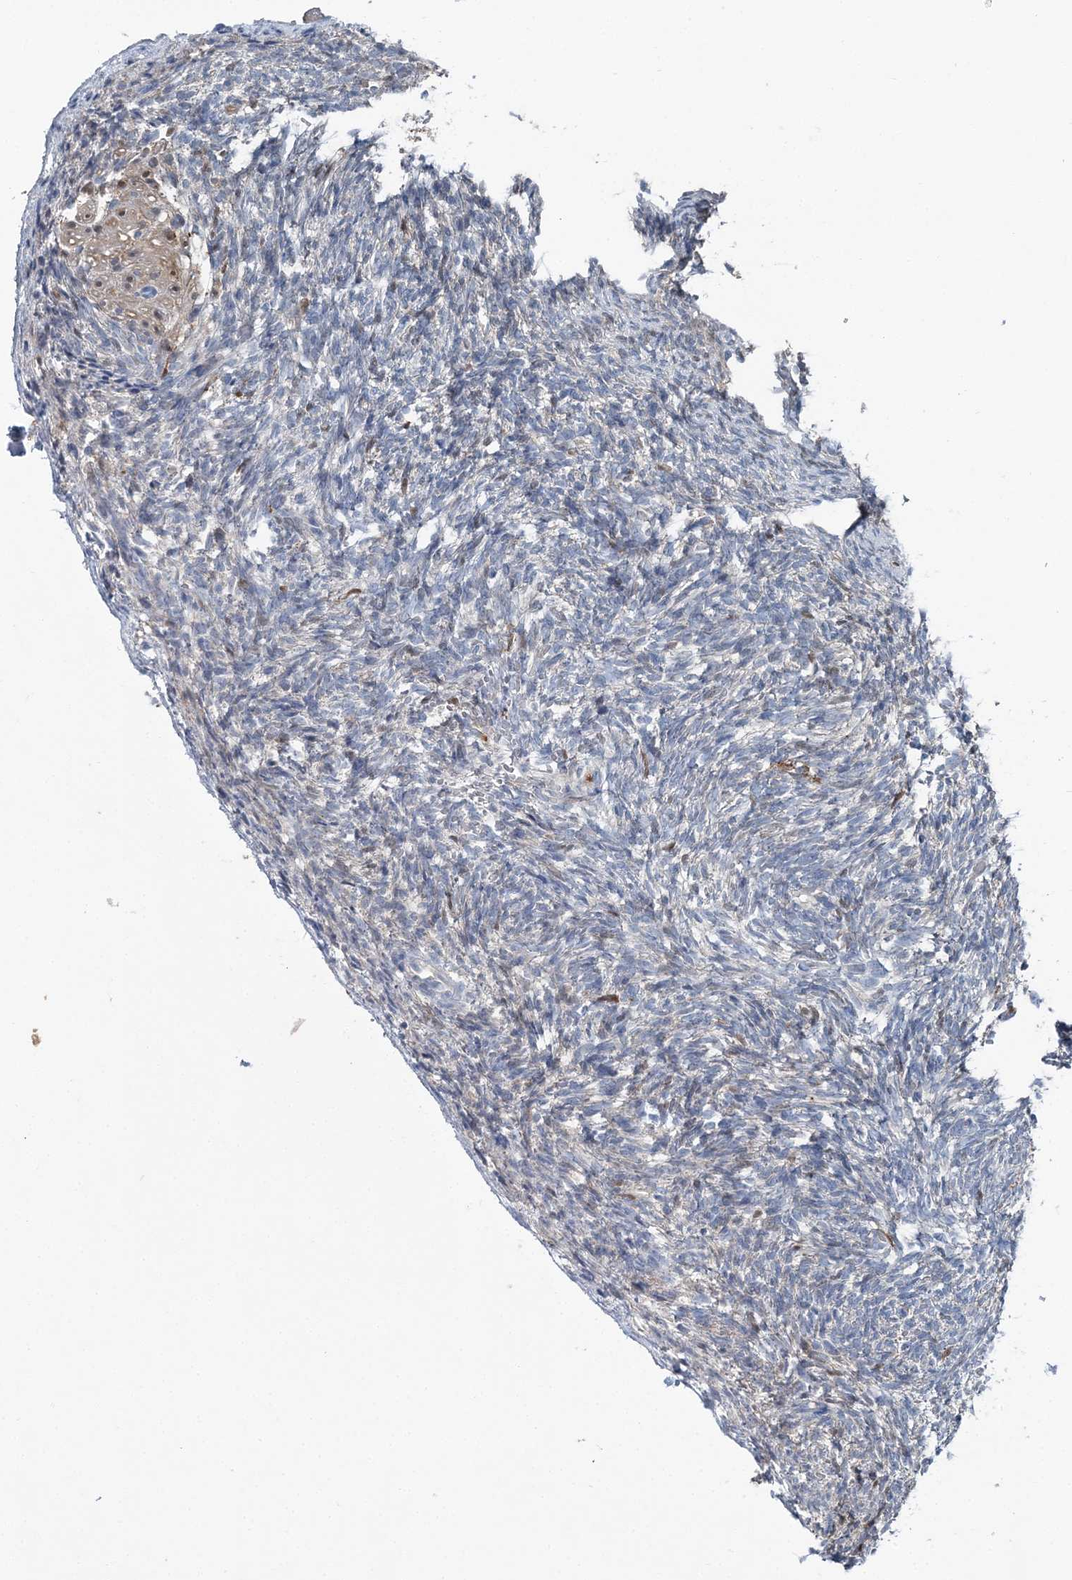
{"staining": {"intensity": "moderate", "quantity": "25%-75%", "location": "cytoplasmic/membranous"}, "tissue": "ovary", "cell_type": "Follicle cells", "image_type": "normal", "snomed": [{"axis": "morphology", "description": "Normal tissue, NOS"}, {"axis": "topography", "description": "Ovary"}], "caption": "Protein staining by IHC shows moderate cytoplasmic/membranous positivity in approximately 25%-75% of follicle cells in benign ovary.", "gene": "SPOPL", "patient": {"sex": "female", "age": 34}}